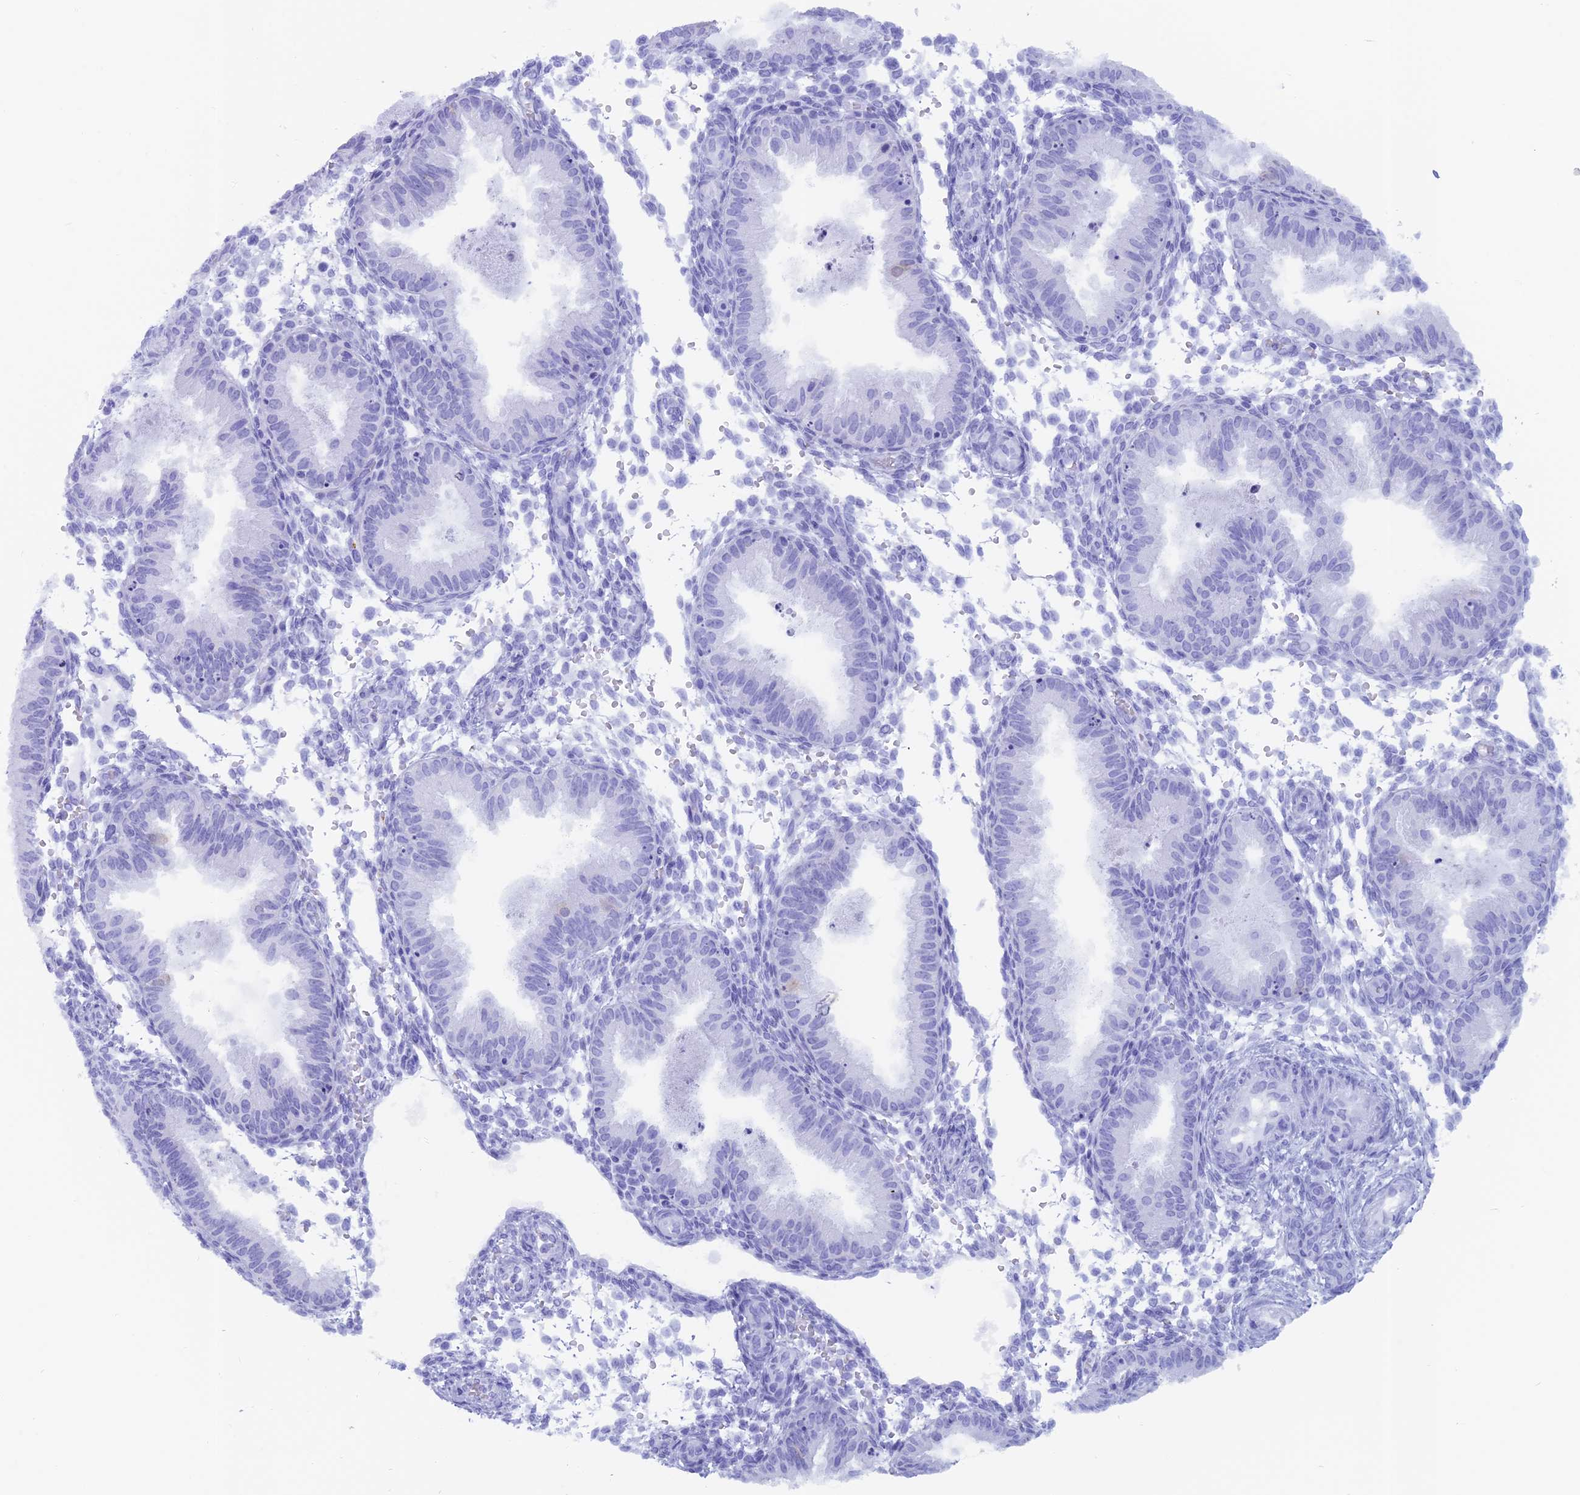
{"staining": {"intensity": "negative", "quantity": "none", "location": "none"}, "tissue": "endometrium", "cell_type": "Cells in endometrial stroma", "image_type": "normal", "snomed": [{"axis": "morphology", "description": "Normal tissue, NOS"}, {"axis": "topography", "description": "Endometrium"}], "caption": "Immunohistochemical staining of unremarkable human endometrium displays no significant expression in cells in endometrial stroma. The staining was performed using DAB (3,3'-diaminobenzidine) to visualize the protein expression in brown, while the nuclei were stained in blue with hematoxylin (Magnification: 20x).", "gene": "CAPS", "patient": {"sex": "female", "age": 33}}